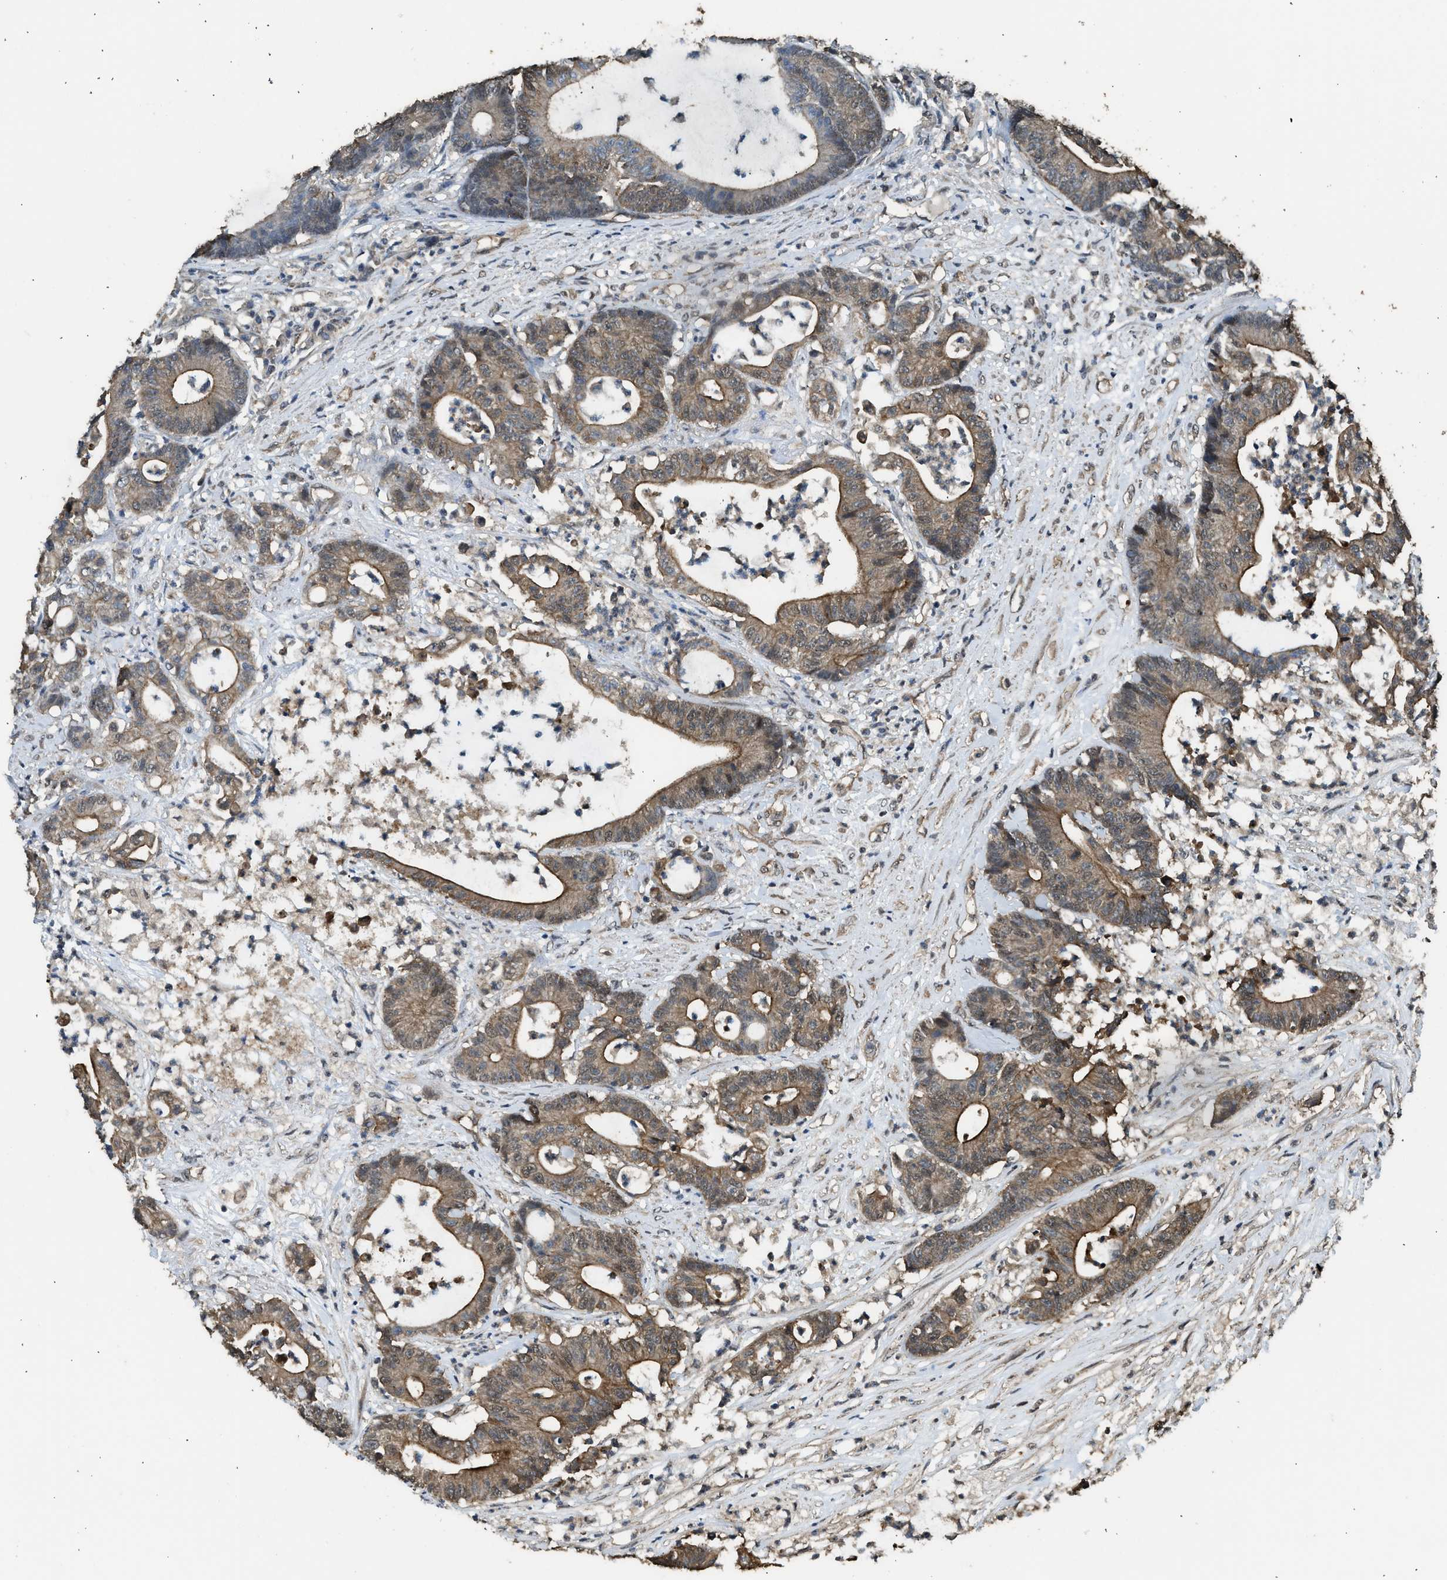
{"staining": {"intensity": "moderate", "quantity": ">75%", "location": "cytoplasmic/membranous"}, "tissue": "colorectal cancer", "cell_type": "Tumor cells", "image_type": "cancer", "snomed": [{"axis": "morphology", "description": "Adenocarcinoma, NOS"}, {"axis": "topography", "description": "Colon"}], "caption": "Brown immunohistochemical staining in adenocarcinoma (colorectal) reveals moderate cytoplasmic/membranous positivity in approximately >75% of tumor cells. (IHC, brightfield microscopy, high magnification).", "gene": "MYBL2", "patient": {"sex": "female", "age": 84}}